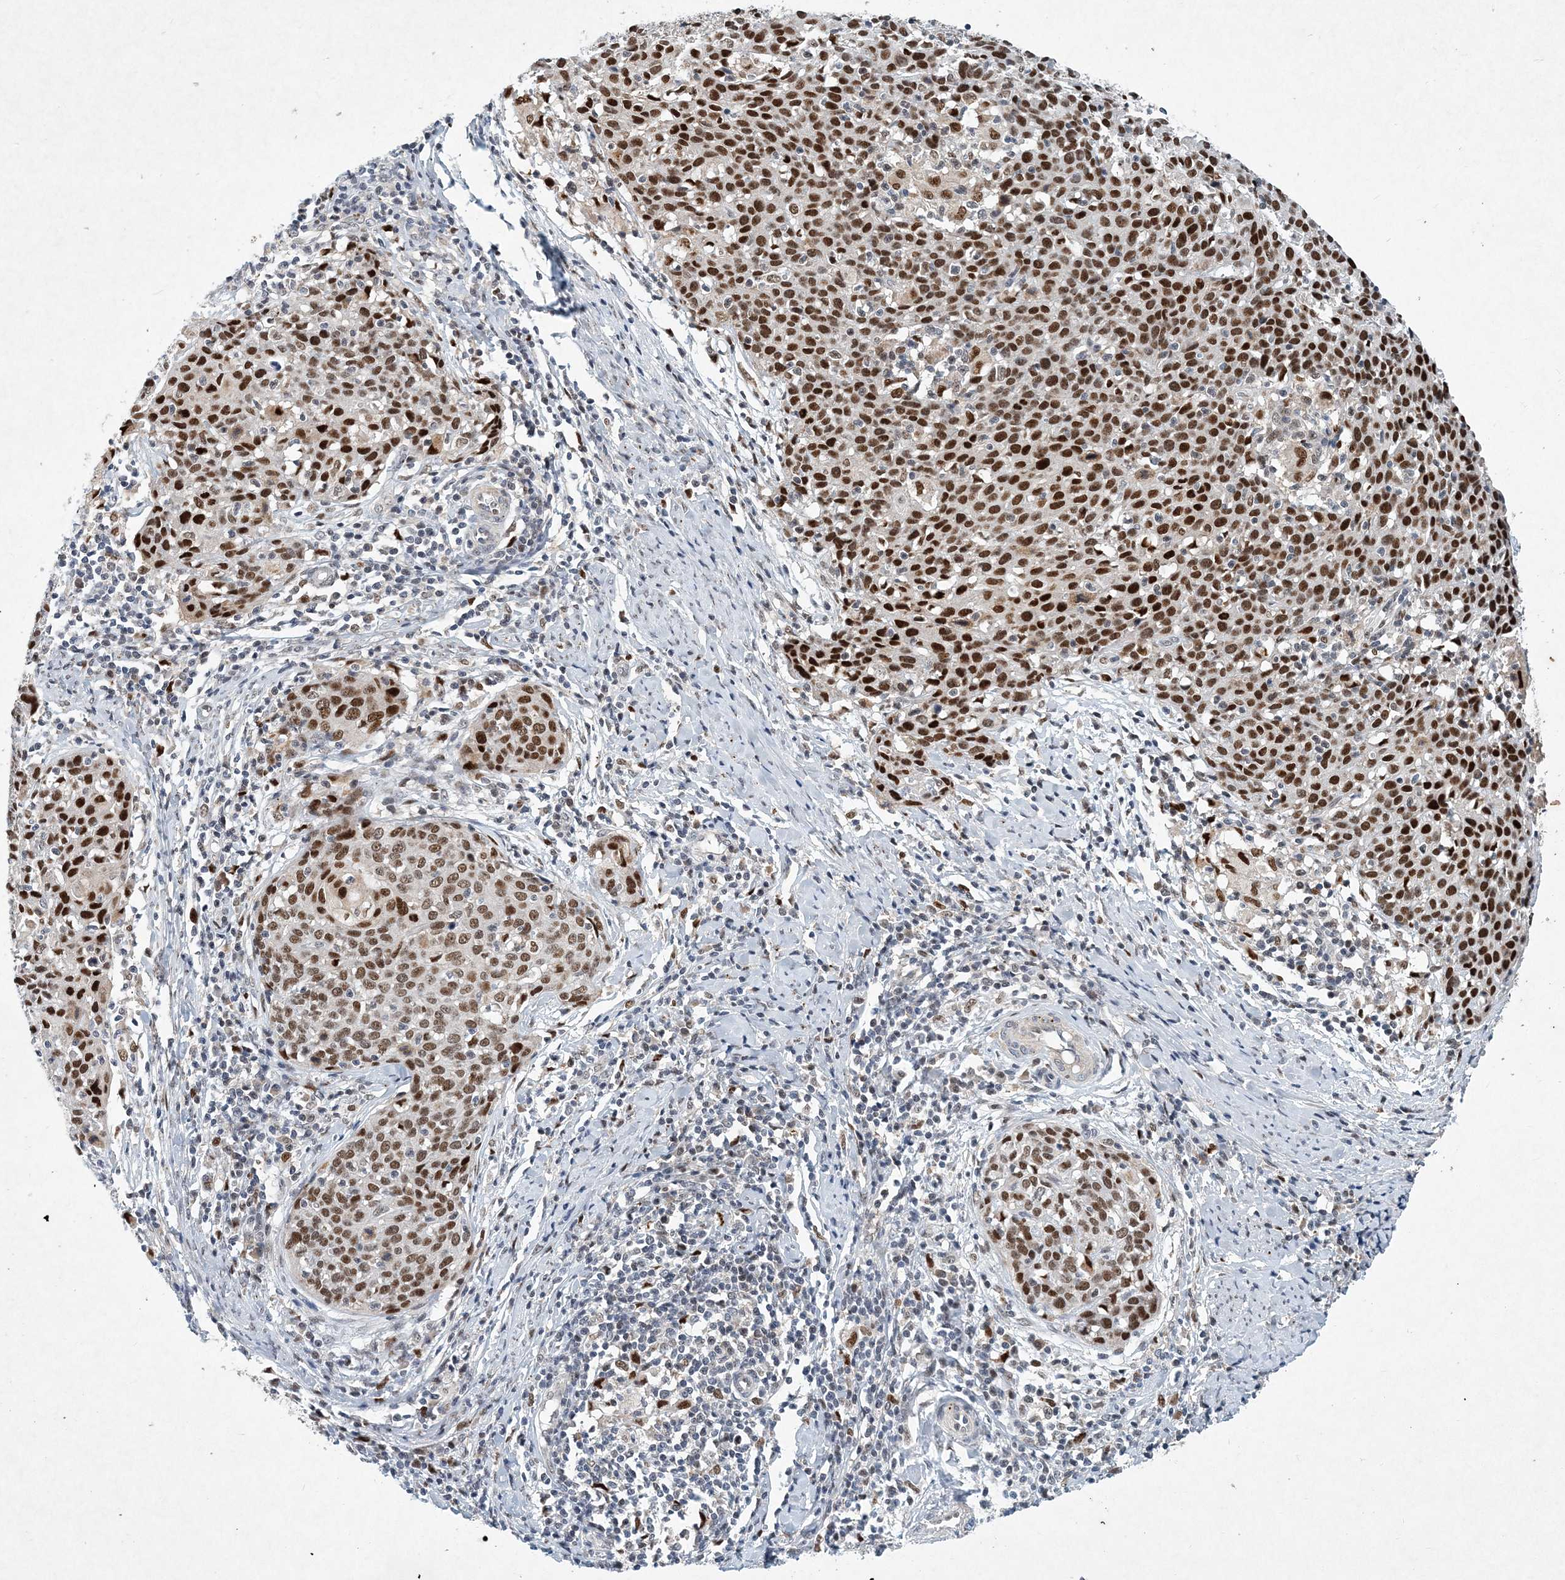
{"staining": {"intensity": "strong", "quantity": ">75%", "location": "nuclear"}, "tissue": "cervical cancer", "cell_type": "Tumor cells", "image_type": "cancer", "snomed": [{"axis": "morphology", "description": "Squamous cell carcinoma, NOS"}, {"axis": "topography", "description": "Cervix"}], "caption": "Protein expression analysis of human squamous cell carcinoma (cervical) reveals strong nuclear staining in approximately >75% of tumor cells. The staining is performed using DAB brown chromogen to label protein expression. The nuclei are counter-stained blue using hematoxylin.", "gene": "KPNA4", "patient": {"sex": "female", "age": 38}}